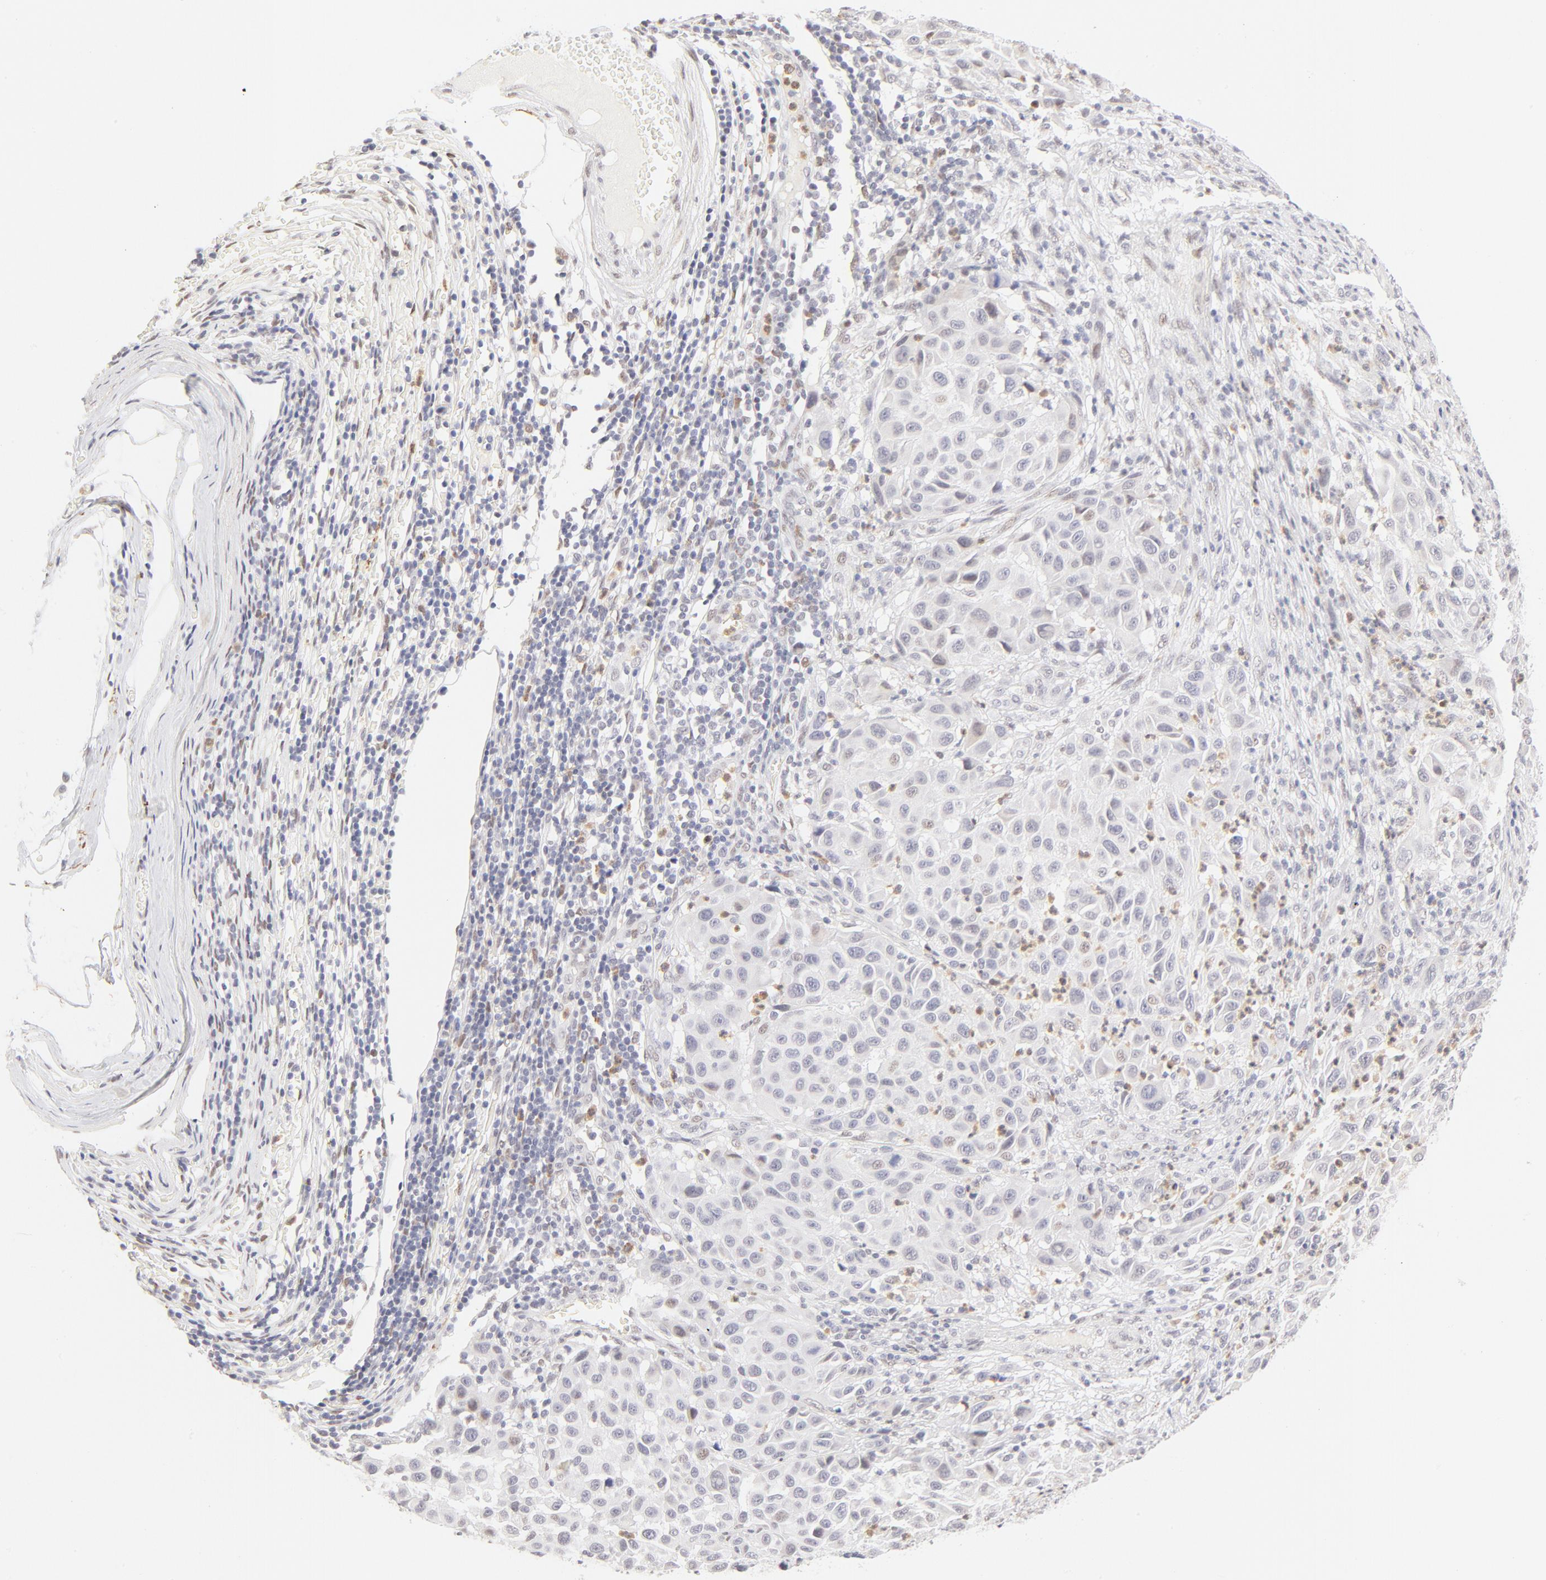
{"staining": {"intensity": "negative", "quantity": "none", "location": "none"}, "tissue": "melanoma", "cell_type": "Tumor cells", "image_type": "cancer", "snomed": [{"axis": "morphology", "description": "Malignant melanoma, Metastatic site"}, {"axis": "topography", "description": "Lymph node"}], "caption": "A high-resolution image shows IHC staining of melanoma, which shows no significant expression in tumor cells.", "gene": "PBX1", "patient": {"sex": "male", "age": 61}}